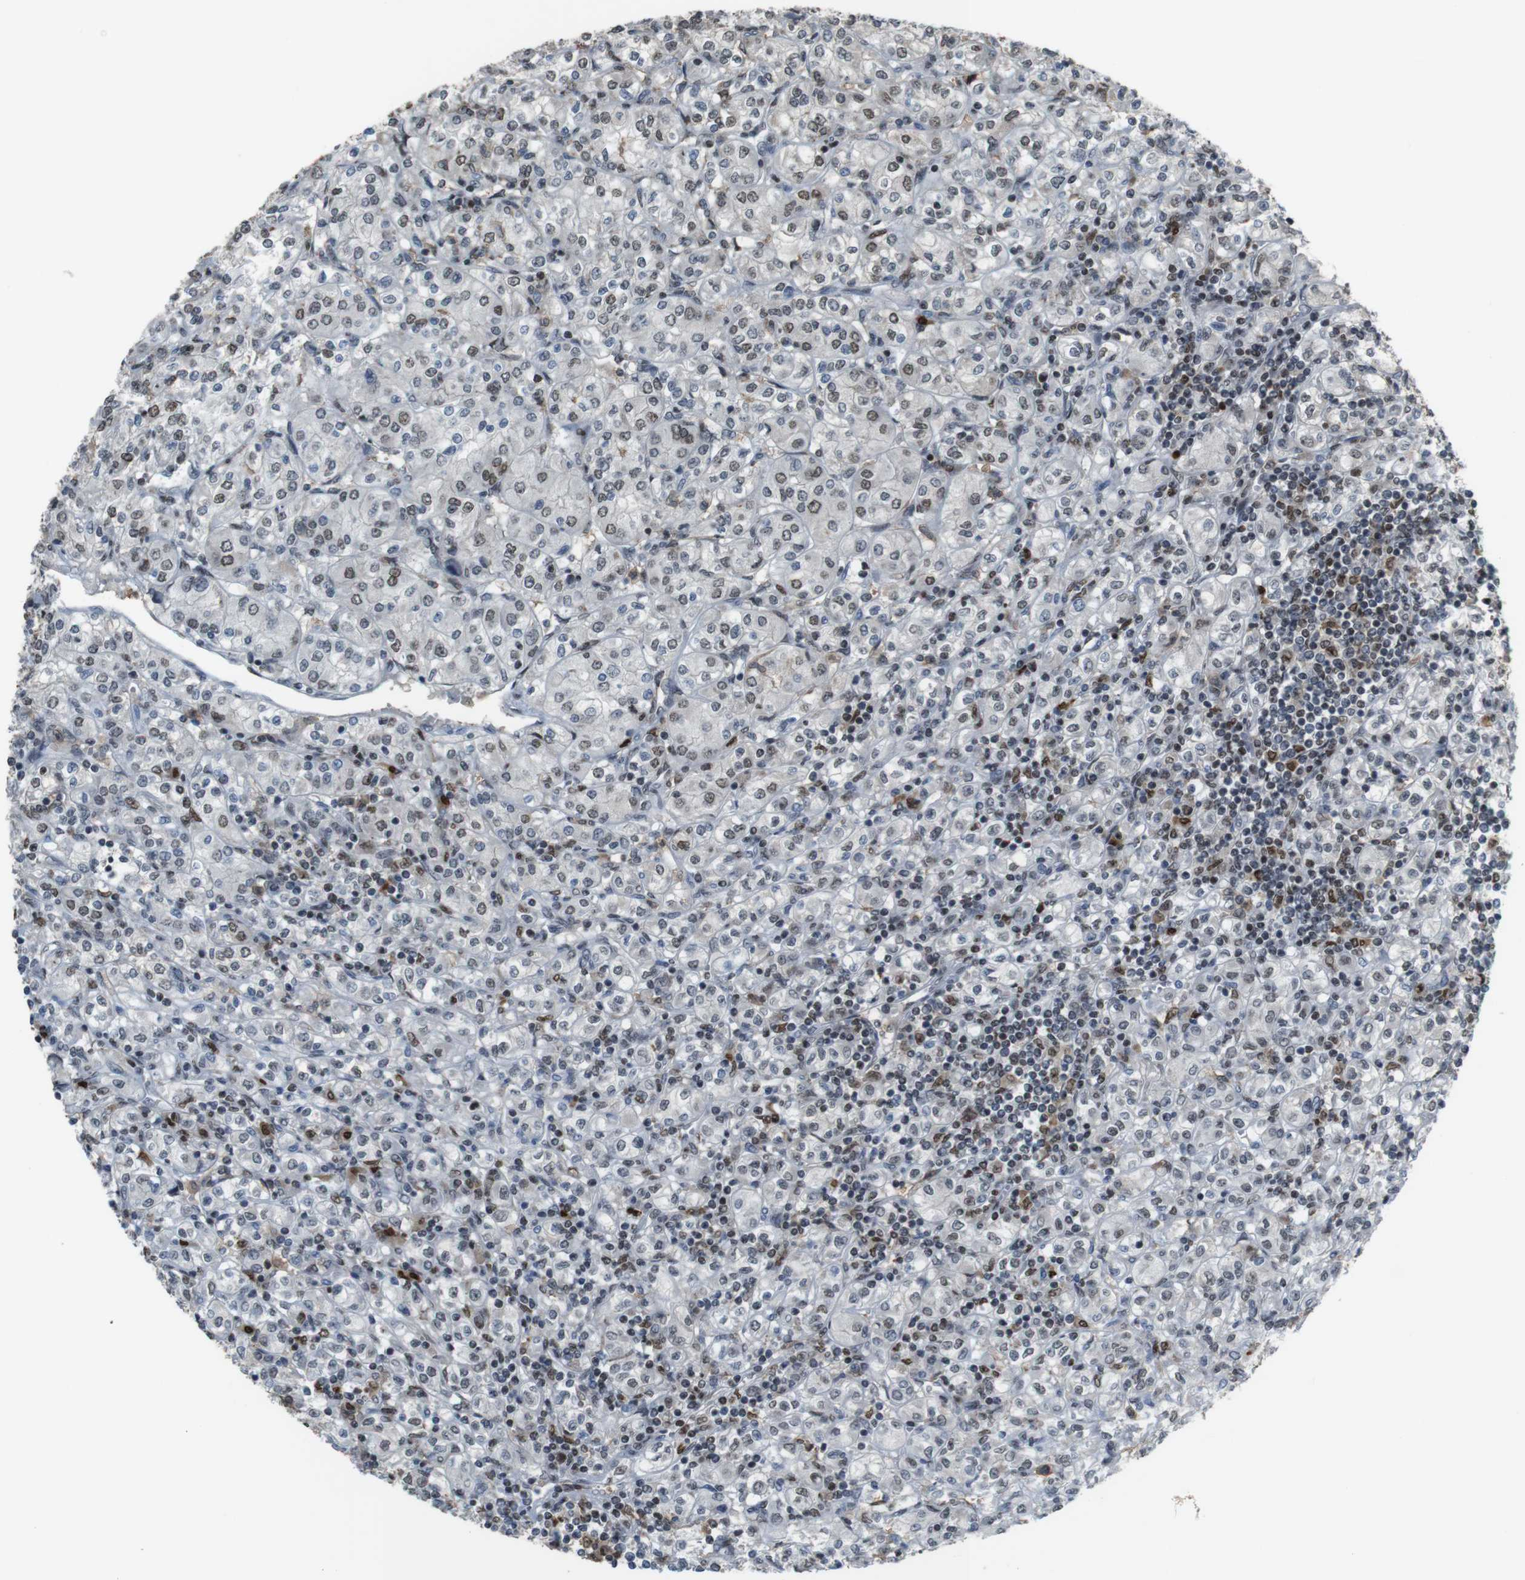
{"staining": {"intensity": "weak", "quantity": ">75%", "location": "nuclear"}, "tissue": "renal cancer", "cell_type": "Tumor cells", "image_type": "cancer", "snomed": [{"axis": "morphology", "description": "Adenocarcinoma, NOS"}, {"axis": "topography", "description": "Kidney"}], "caption": "The image reveals a brown stain indicating the presence of a protein in the nuclear of tumor cells in renal cancer (adenocarcinoma).", "gene": "SUB1", "patient": {"sex": "male", "age": 77}}